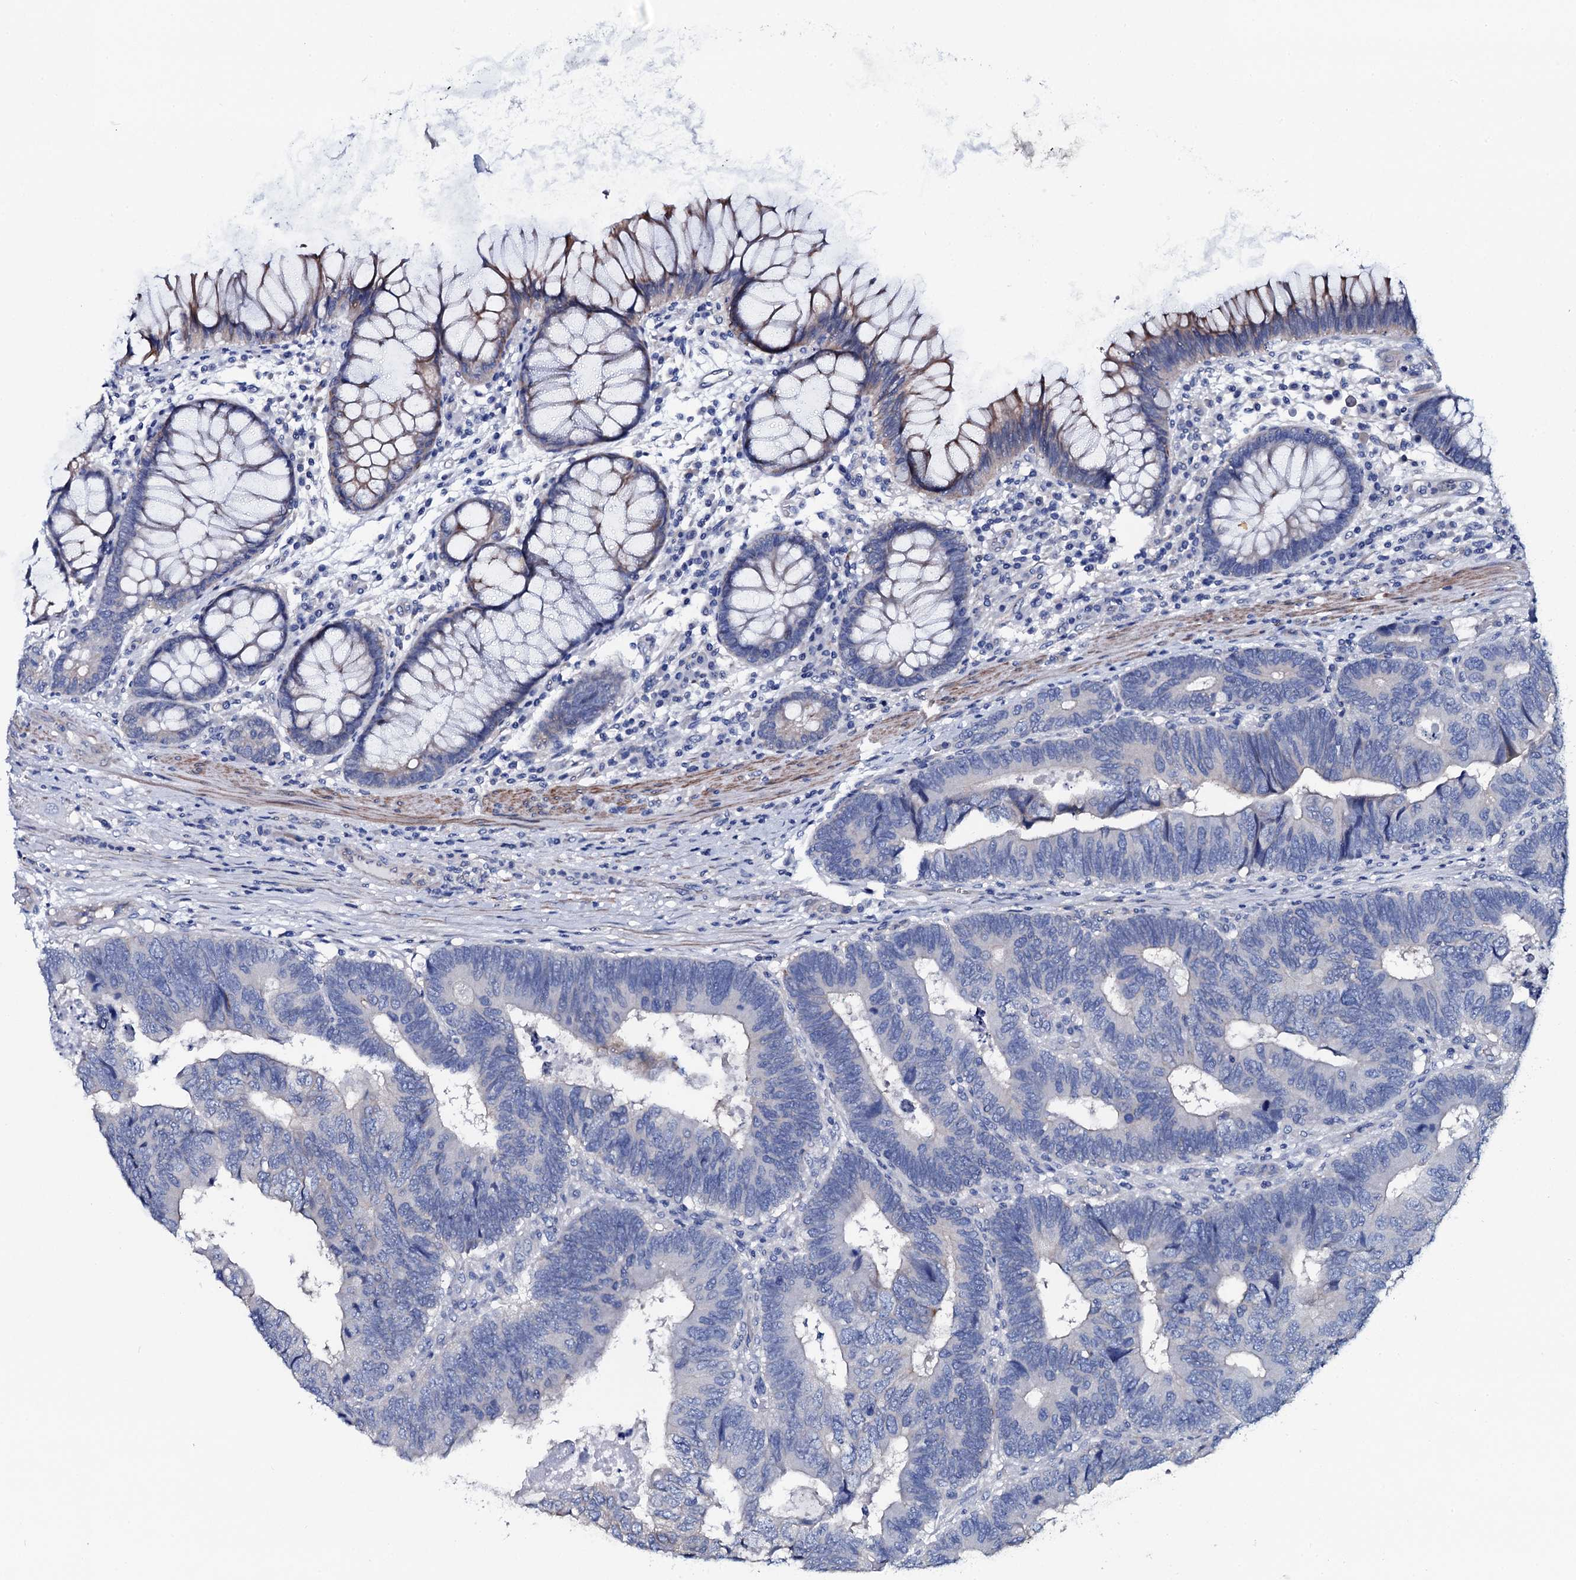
{"staining": {"intensity": "negative", "quantity": "none", "location": "none"}, "tissue": "colorectal cancer", "cell_type": "Tumor cells", "image_type": "cancer", "snomed": [{"axis": "morphology", "description": "Adenocarcinoma, NOS"}, {"axis": "topography", "description": "Colon"}], "caption": "Immunohistochemical staining of colorectal cancer (adenocarcinoma) exhibits no significant expression in tumor cells. (DAB immunohistochemistry (IHC), high magnification).", "gene": "GYS2", "patient": {"sex": "female", "age": 67}}